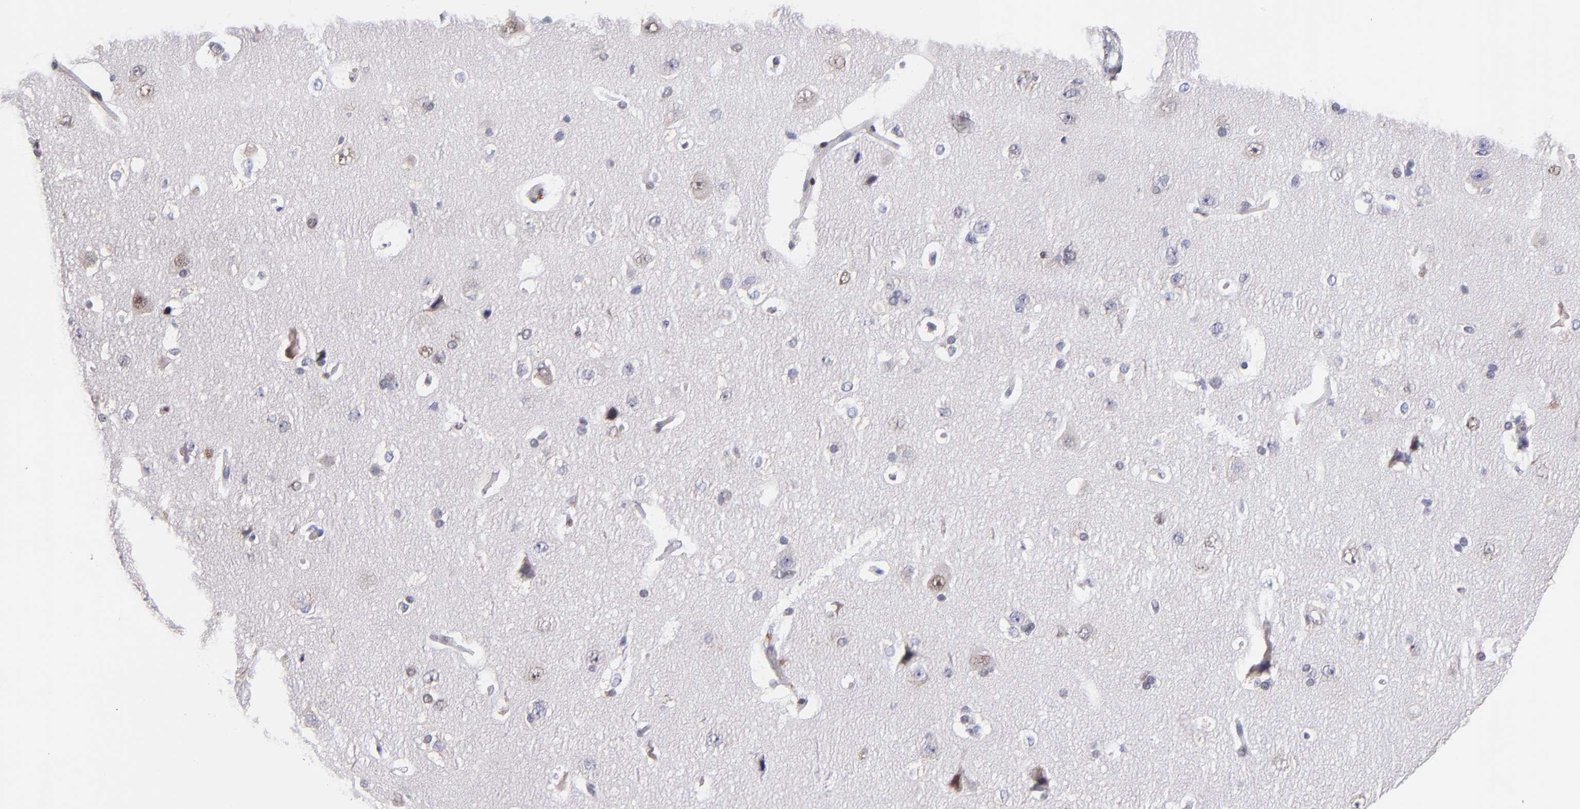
{"staining": {"intensity": "weak", "quantity": ">75%", "location": "cytoplasmic/membranous"}, "tissue": "cerebral cortex", "cell_type": "Endothelial cells", "image_type": "normal", "snomed": [{"axis": "morphology", "description": "Normal tissue, NOS"}, {"axis": "topography", "description": "Cerebral cortex"}], "caption": "Benign cerebral cortex was stained to show a protein in brown. There is low levels of weak cytoplasmic/membranous staining in approximately >75% of endothelial cells.", "gene": "SRF", "patient": {"sex": "female", "age": 45}}